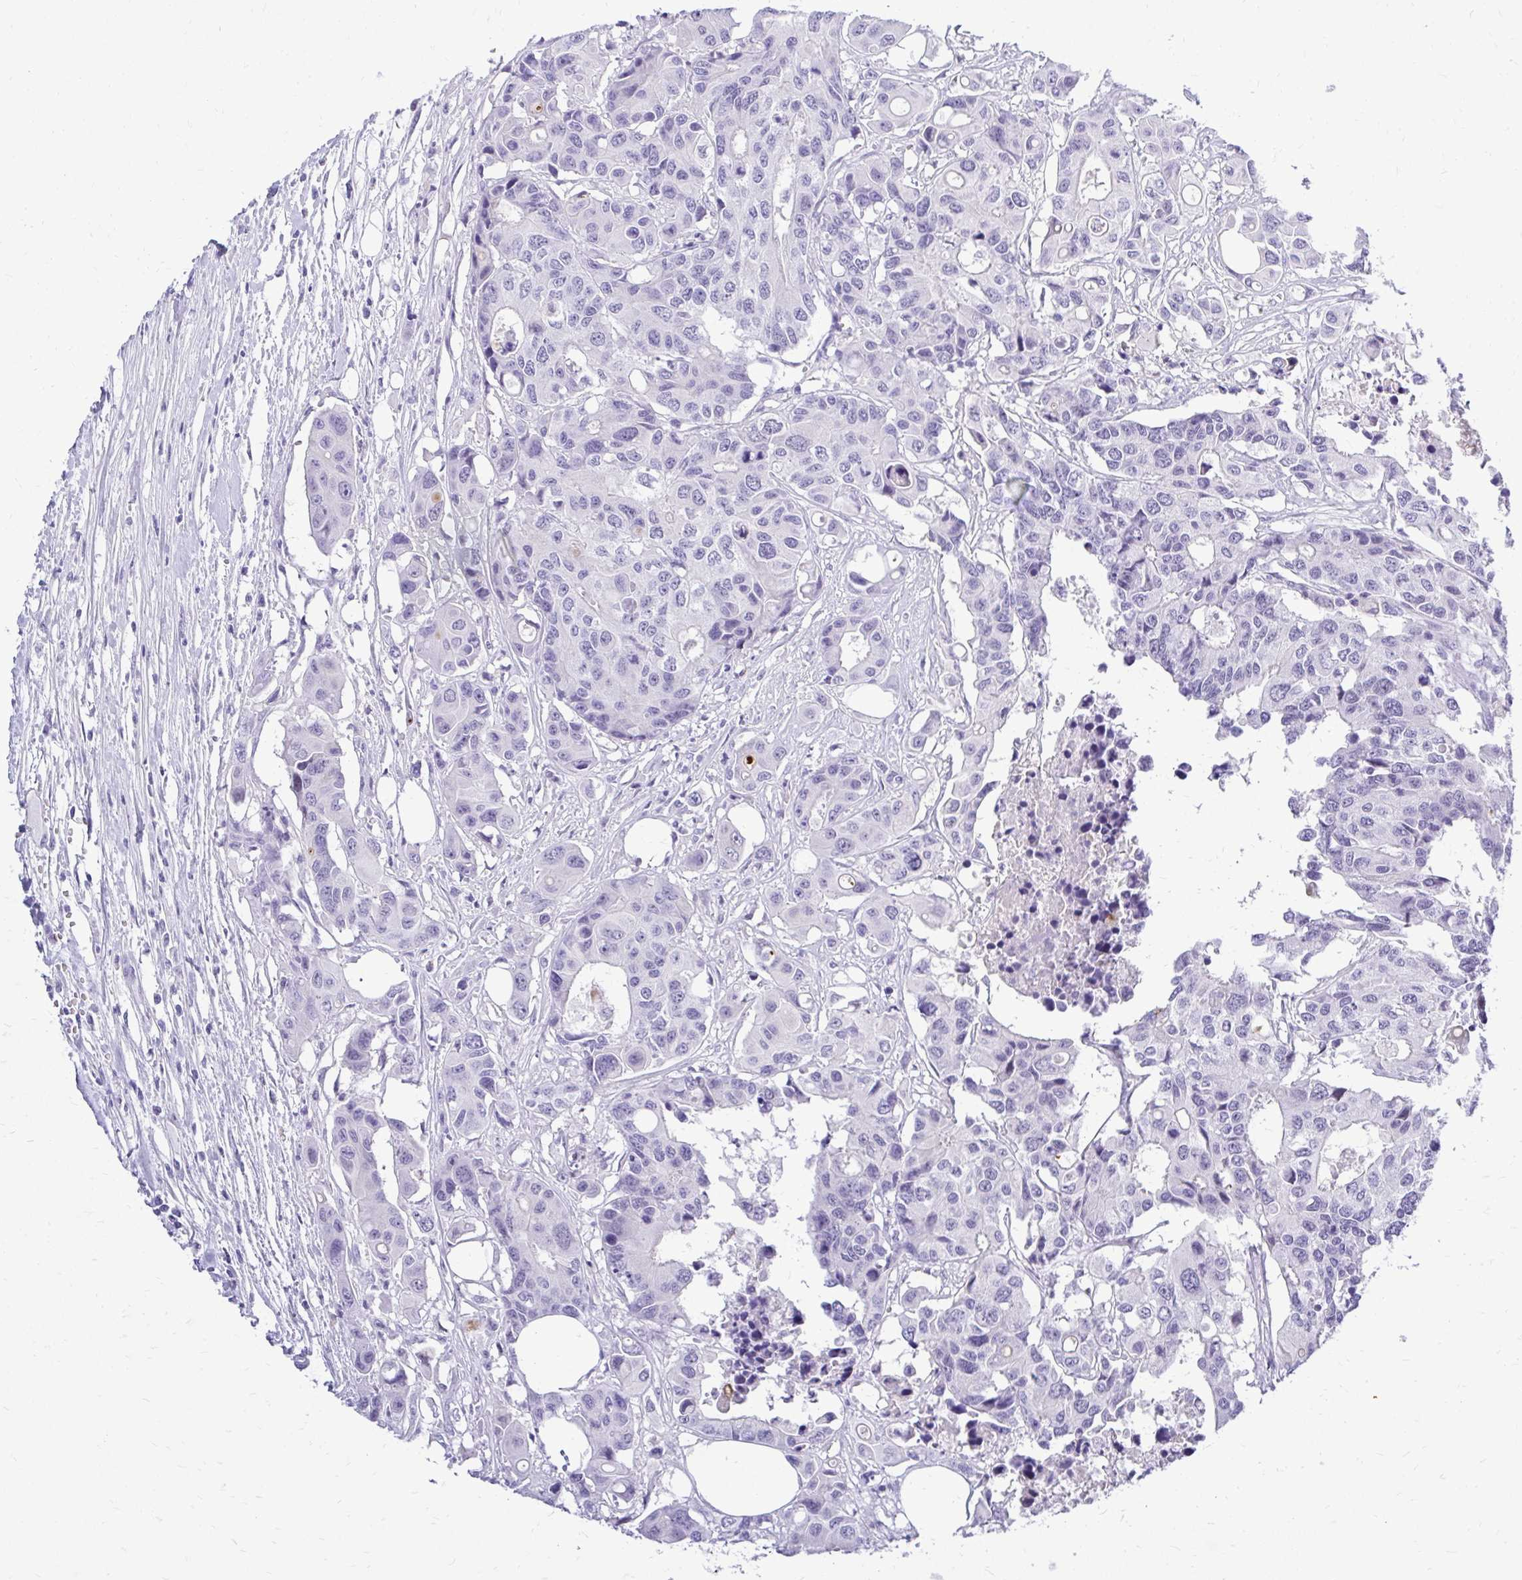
{"staining": {"intensity": "negative", "quantity": "none", "location": "none"}, "tissue": "colorectal cancer", "cell_type": "Tumor cells", "image_type": "cancer", "snomed": [{"axis": "morphology", "description": "Adenocarcinoma, NOS"}, {"axis": "topography", "description": "Colon"}], "caption": "An immunohistochemistry micrograph of adenocarcinoma (colorectal) is shown. There is no staining in tumor cells of adenocarcinoma (colorectal).", "gene": "ZSWIM9", "patient": {"sex": "male", "age": 77}}